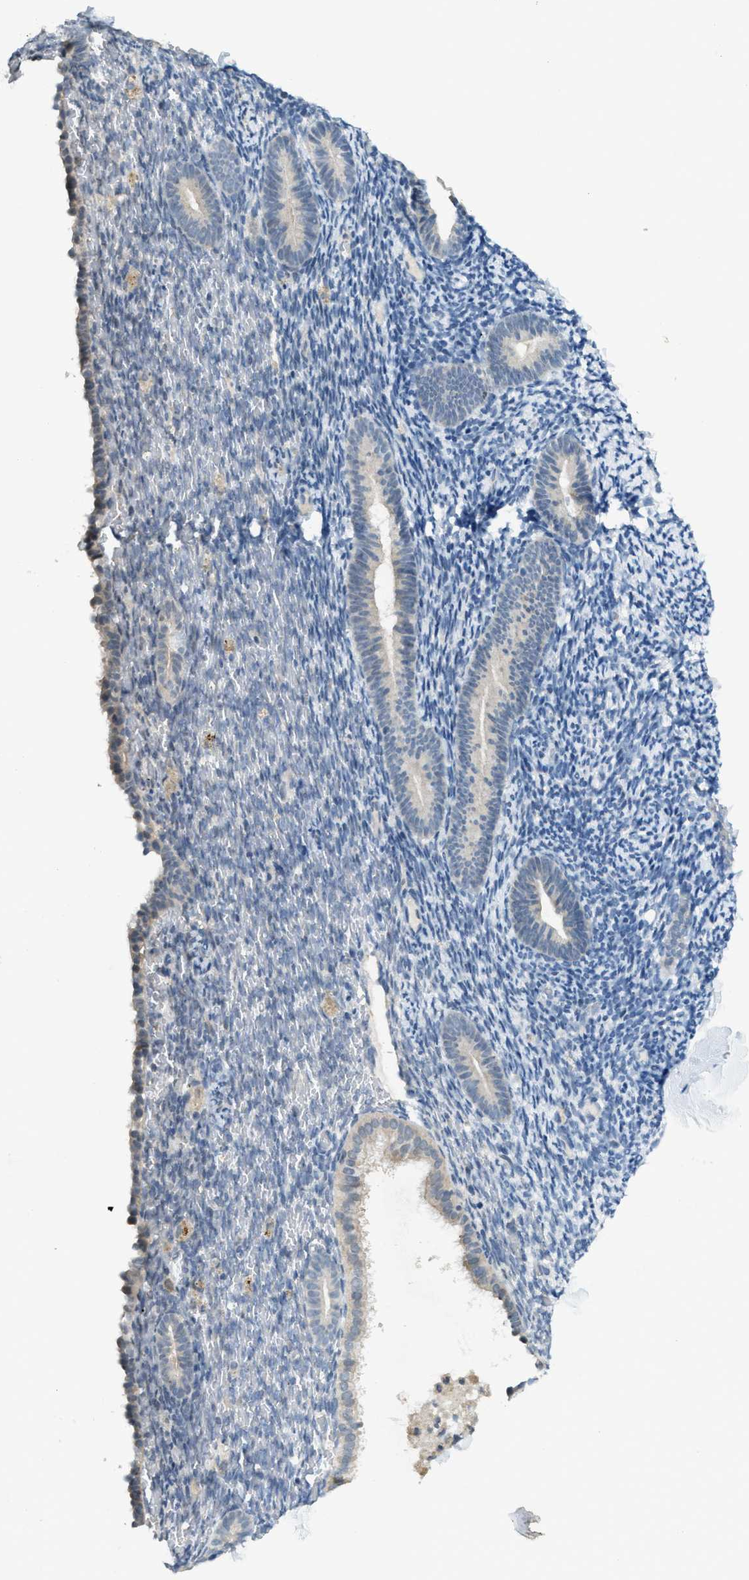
{"staining": {"intensity": "negative", "quantity": "none", "location": "none"}, "tissue": "endometrium", "cell_type": "Cells in endometrial stroma", "image_type": "normal", "snomed": [{"axis": "morphology", "description": "Normal tissue, NOS"}, {"axis": "topography", "description": "Endometrium"}], "caption": "Cells in endometrial stroma are negative for protein expression in benign human endometrium. Brightfield microscopy of immunohistochemistry (IHC) stained with DAB (brown) and hematoxylin (blue), captured at high magnification.", "gene": "TXNDC2", "patient": {"sex": "female", "age": 51}}